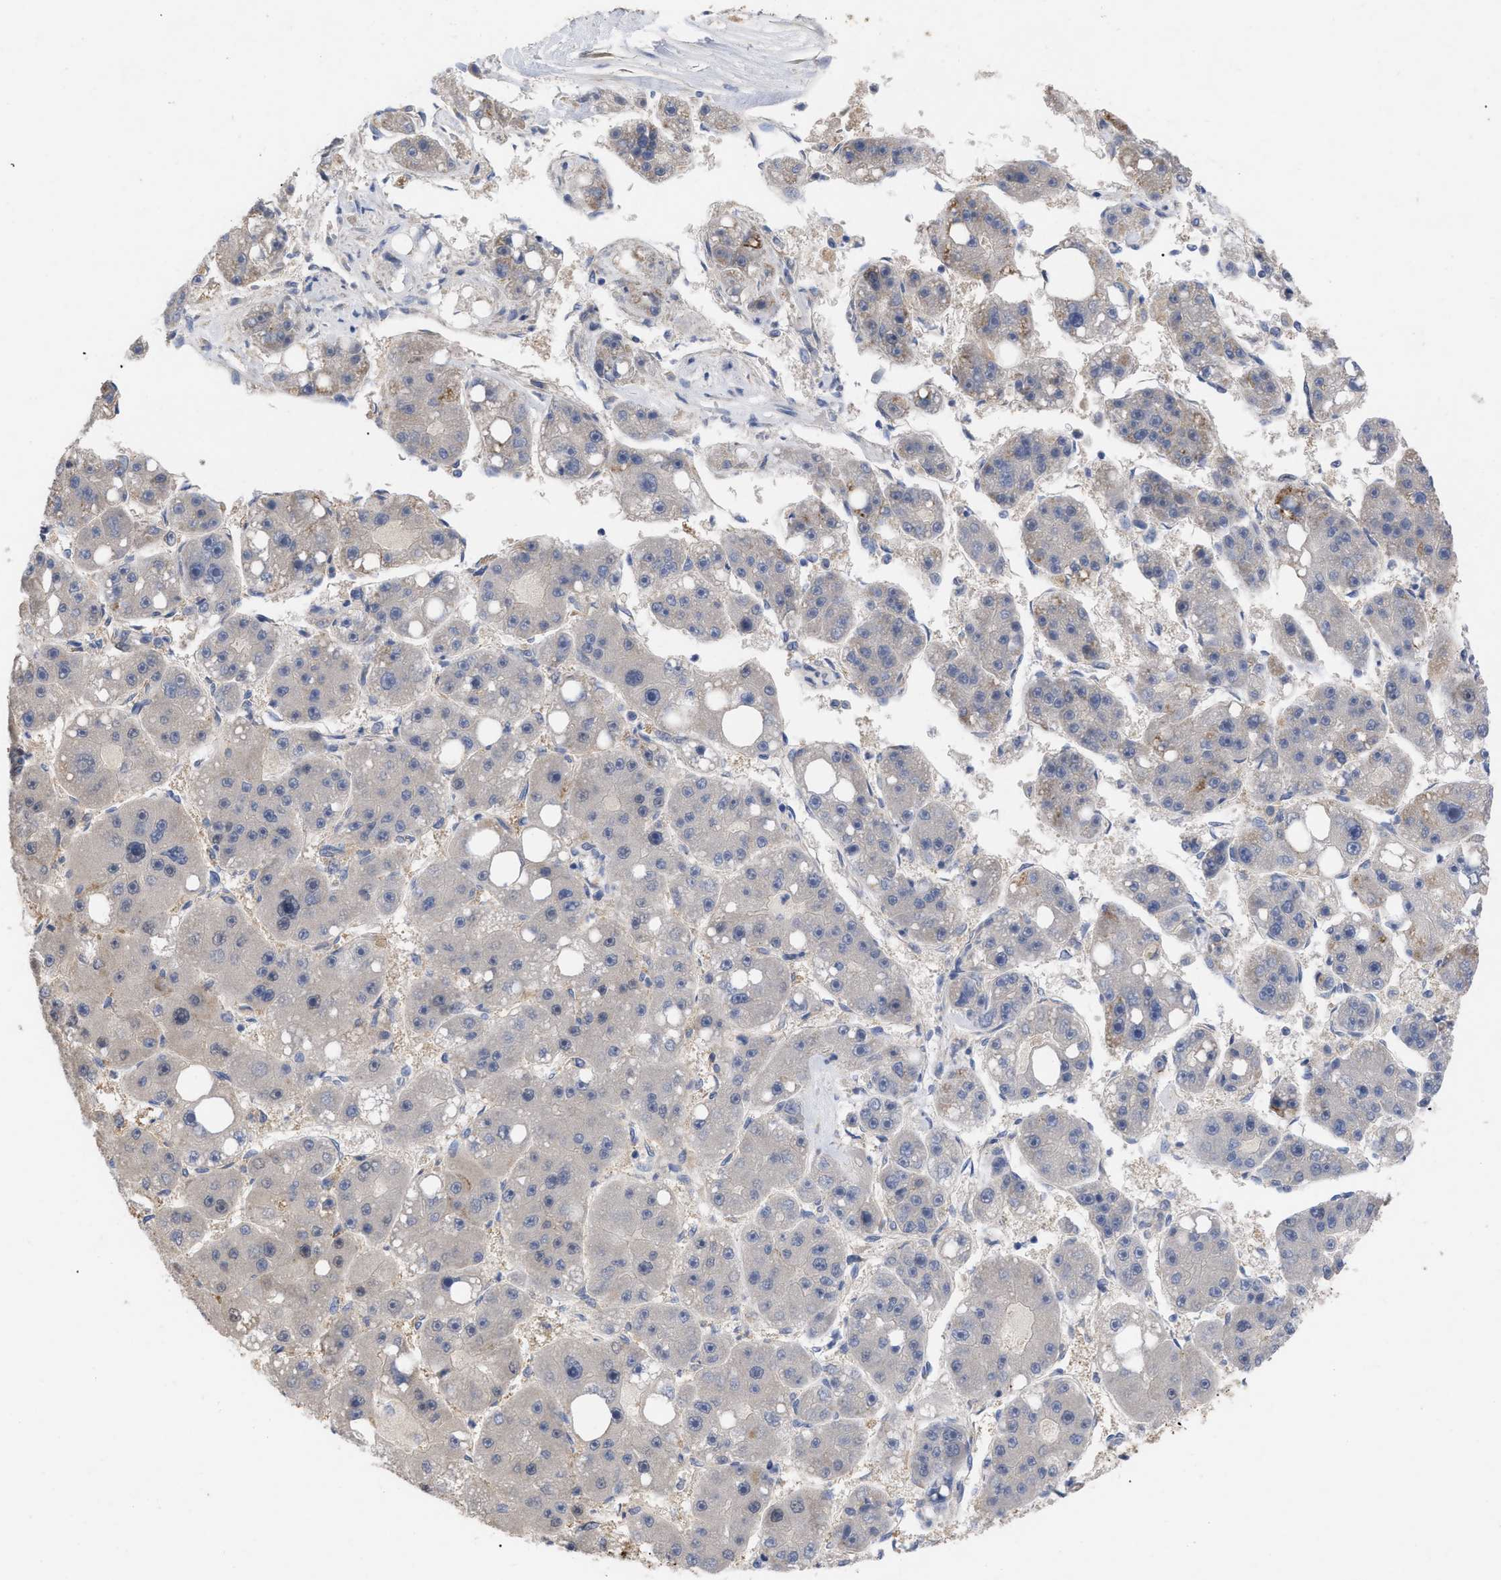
{"staining": {"intensity": "negative", "quantity": "none", "location": "none"}, "tissue": "liver cancer", "cell_type": "Tumor cells", "image_type": "cancer", "snomed": [{"axis": "morphology", "description": "Carcinoma, Hepatocellular, NOS"}, {"axis": "topography", "description": "Liver"}], "caption": "The photomicrograph displays no significant expression in tumor cells of hepatocellular carcinoma (liver). (DAB immunohistochemistry (IHC) visualized using brightfield microscopy, high magnification).", "gene": "VIP", "patient": {"sex": "female", "age": 61}}